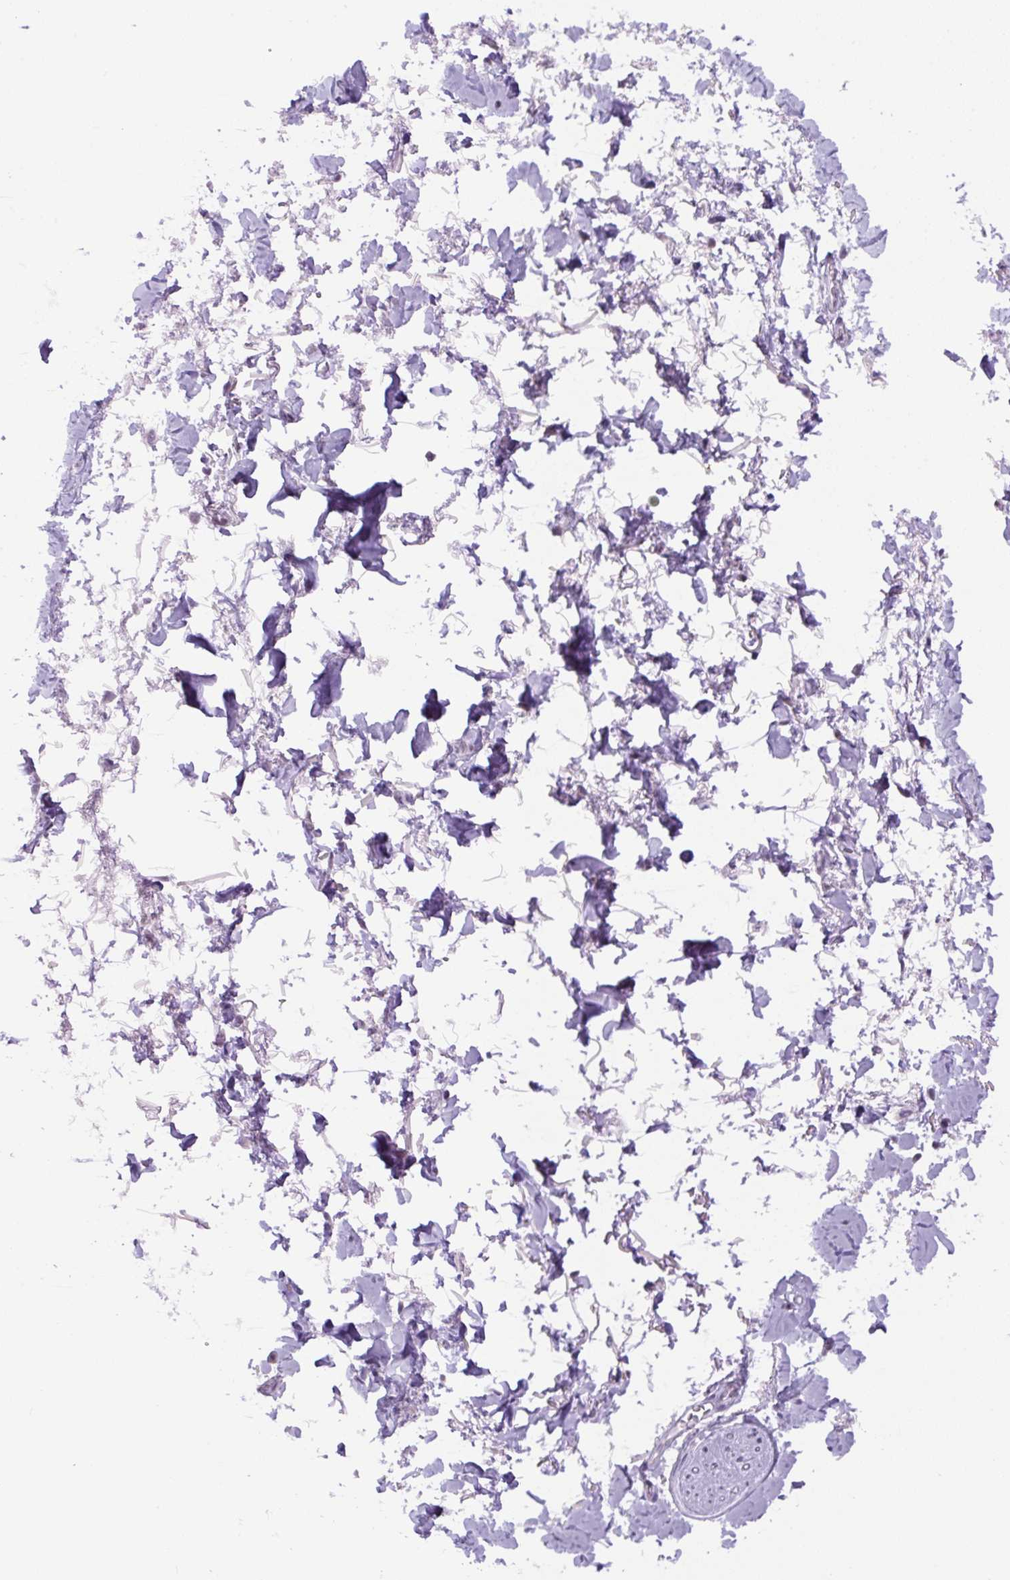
{"staining": {"intensity": "negative", "quantity": "none", "location": "none"}, "tissue": "adipose tissue", "cell_type": "Adipocytes", "image_type": "normal", "snomed": [{"axis": "morphology", "description": "Normal tissue, NOS"}, {"axis": "topography", "description": "Vulva"}, {"axis": "topography", "description": "Peripheral nerve tissue"}], "caption": "Benign adipose tissue was stained to show a protein in brown. There is no significant positivity in adipocytes.", "gene": "RYBP", "patient": {"sex": "female", "age": 66}}